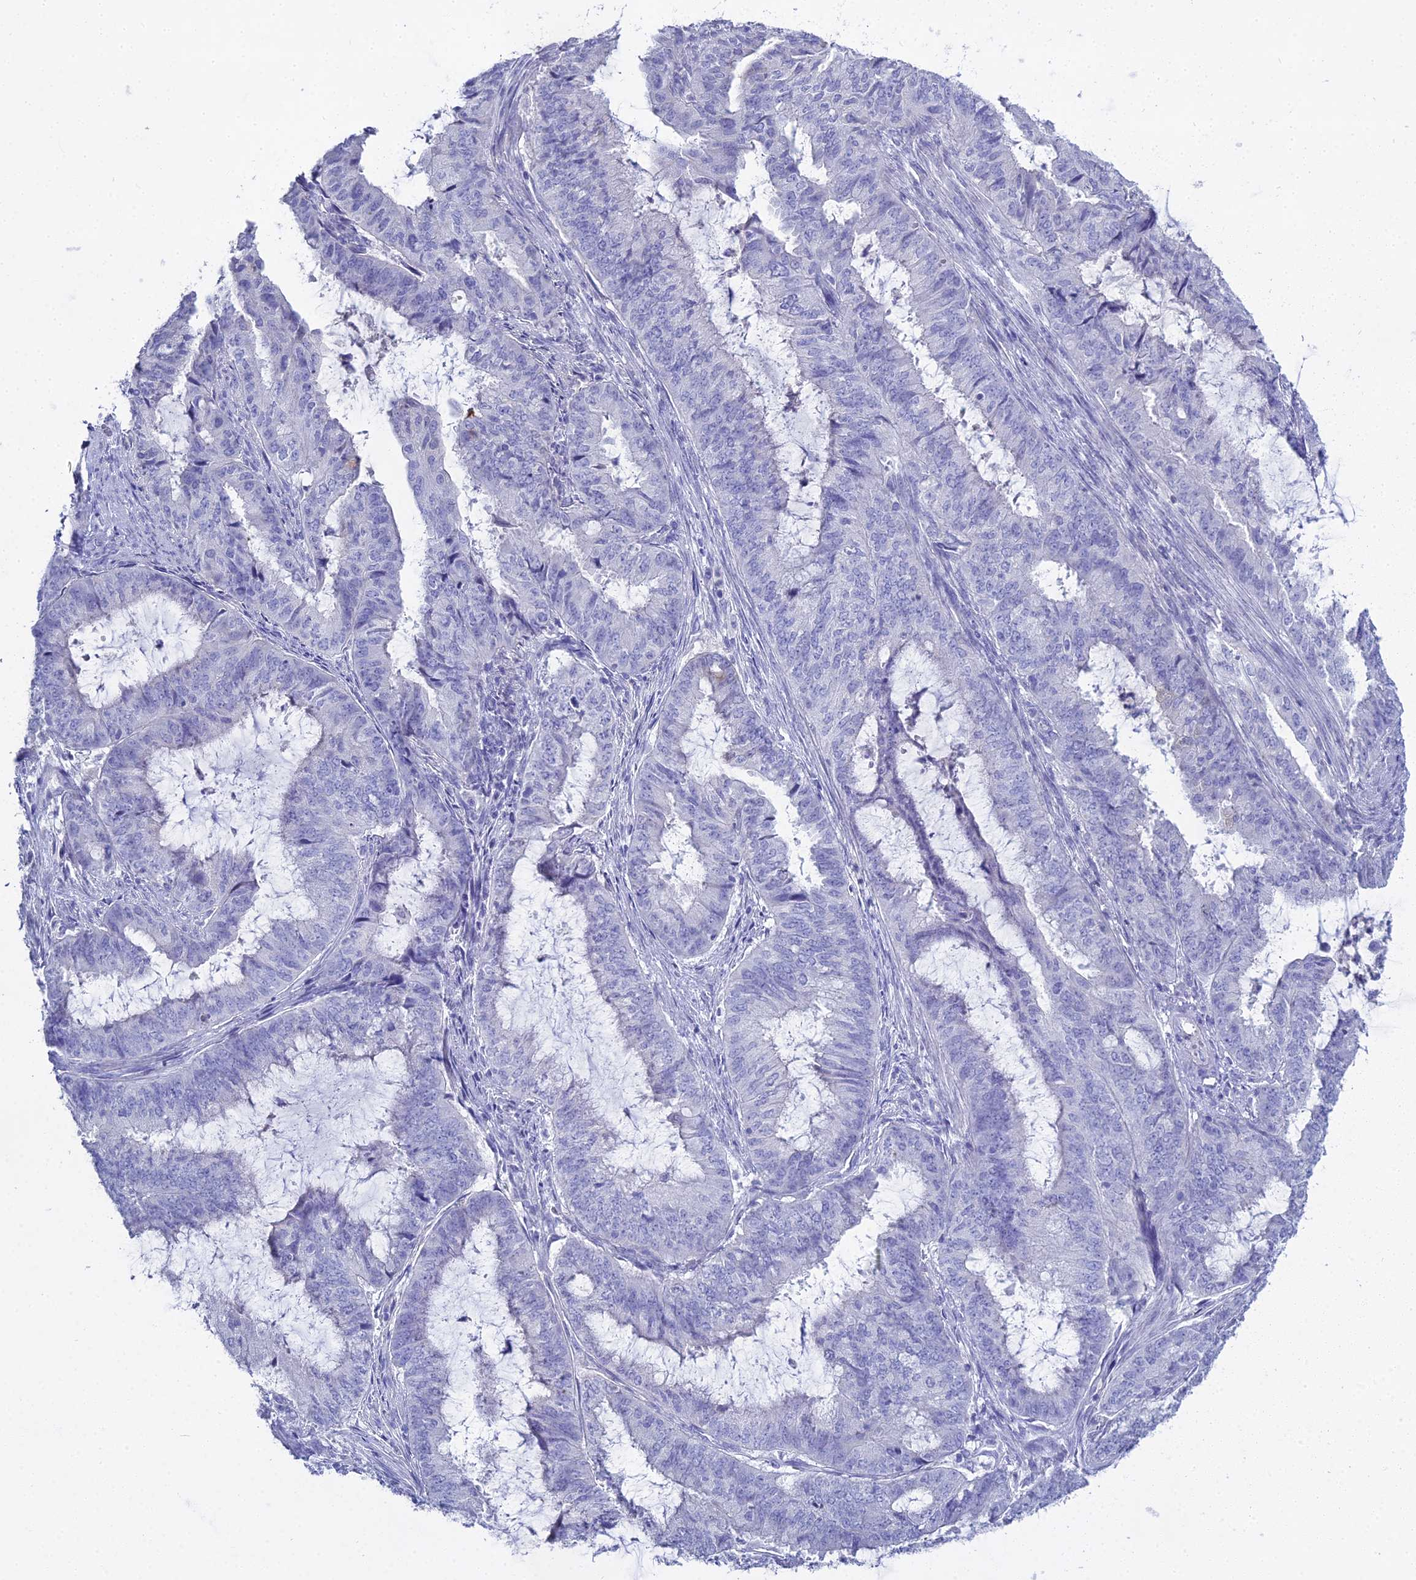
{"staining": {"intensity": "negative", "quantity": "none", "location": "none"}, "tissue": "endometrial cancer", "cell_type": "Tumor cells", "image_type": "cancer", "snomed": [{"axis": "morphology", "description": "Adenocarcinoma, NOS"}, {"axis": "topography", "description": "Endometrium"}], "caption": "IHC of human endometrial cancer demonstrates no expression in tumor cells.", "gene": "S100A7", "patient": {"sex": "female", "age": 51}}